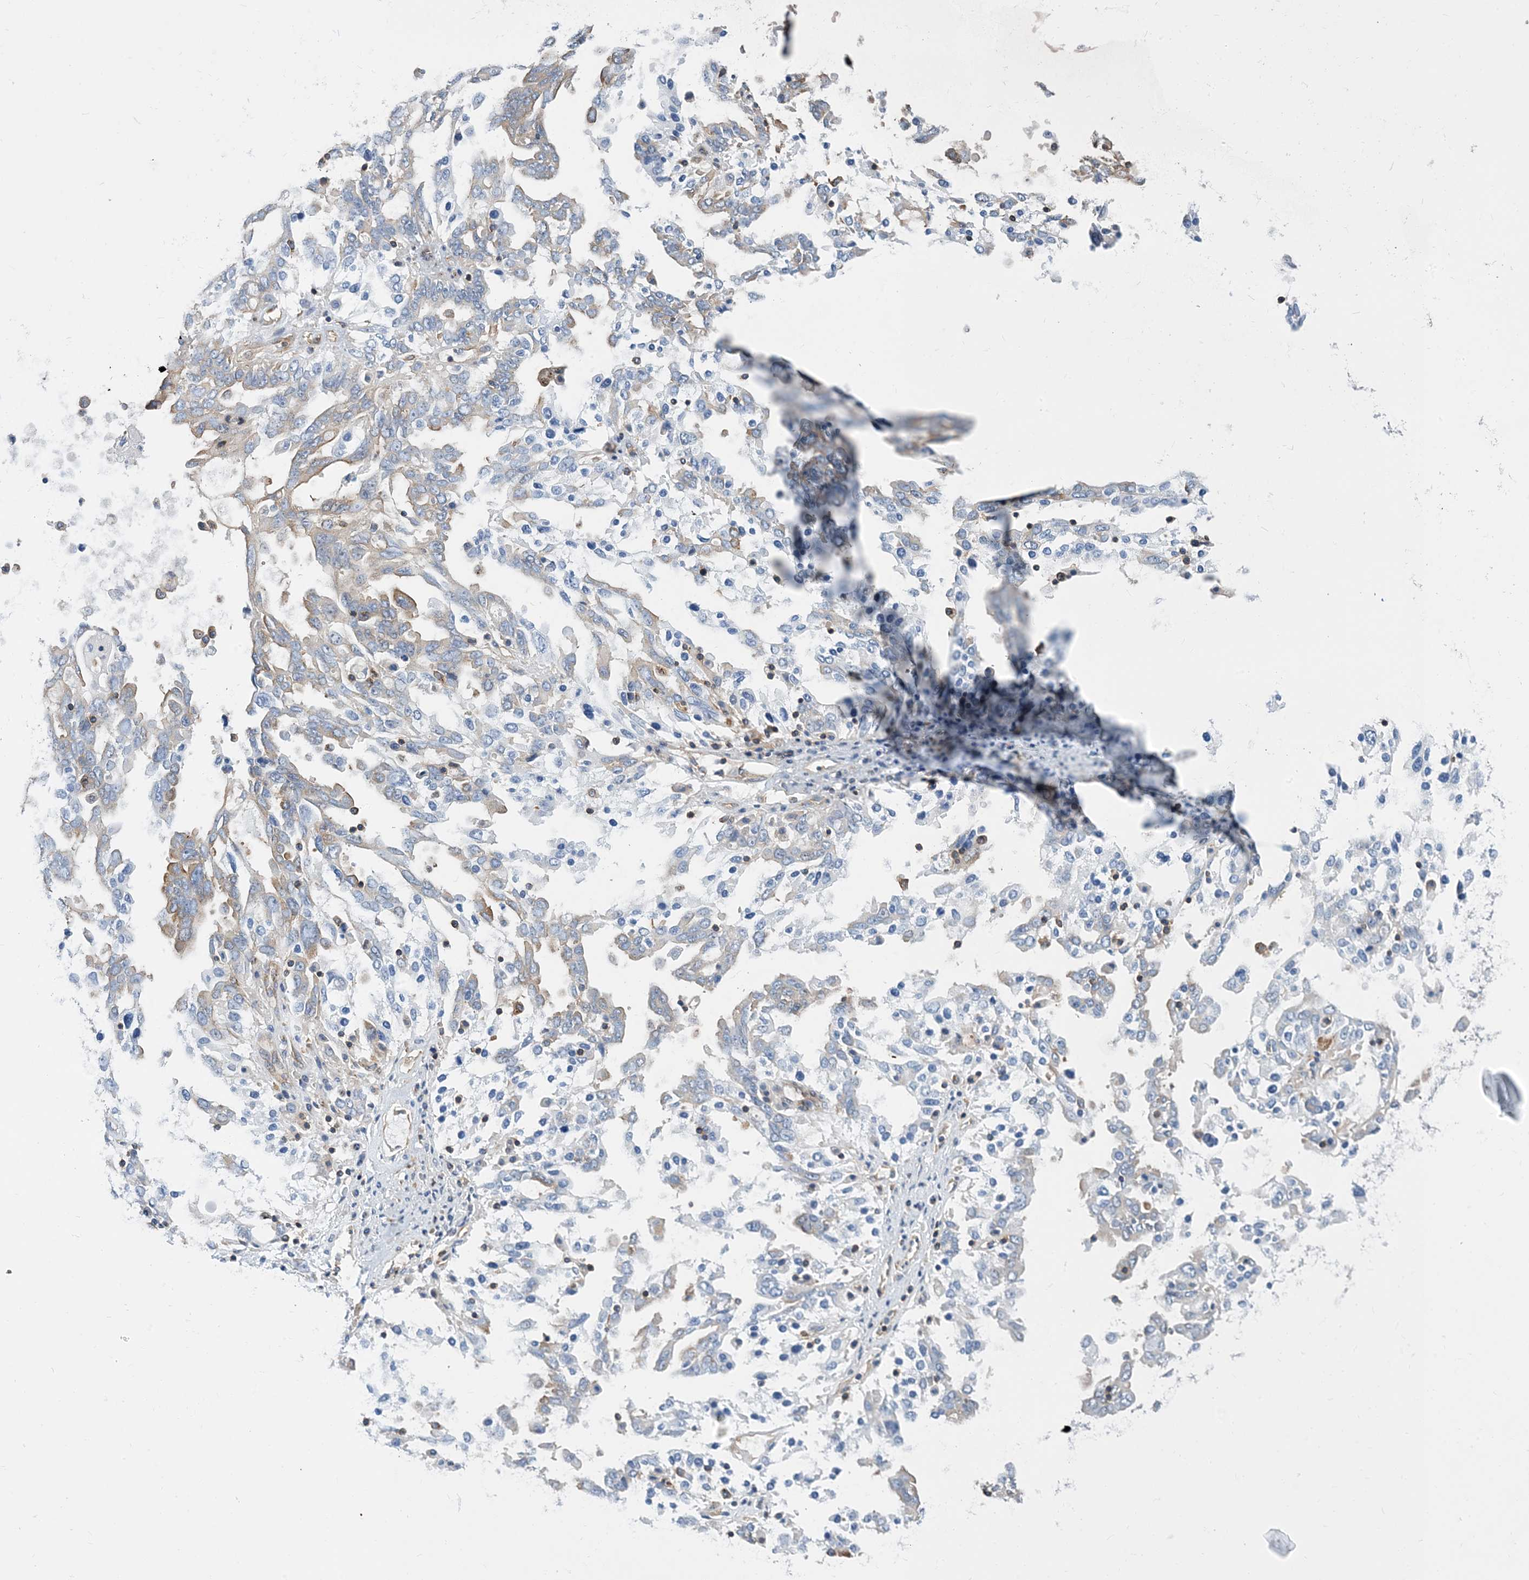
{"staining": {"intensity": "weak", "quantity": "25%-75%", "location": "cytoplasmic/membranous"}, "tissue": "ovarian cancer", "cell_type": "Tumor cells", "image_type": "cancer", "snomed": [{"axis": "morphology", "description": "Carcinoma, endometroid"}, {"axis": "topography", "description": "Ovary"}], "caption": "Brown immunohistochemical staining in human endometroid carcinoma (ovarian) reveals weak cytoplasmic/membranous positivity in approximately 25%-75% of tumor cells.", "gene": "DYNC1LI1", "patient": {"sex": "female", "age": 62}}